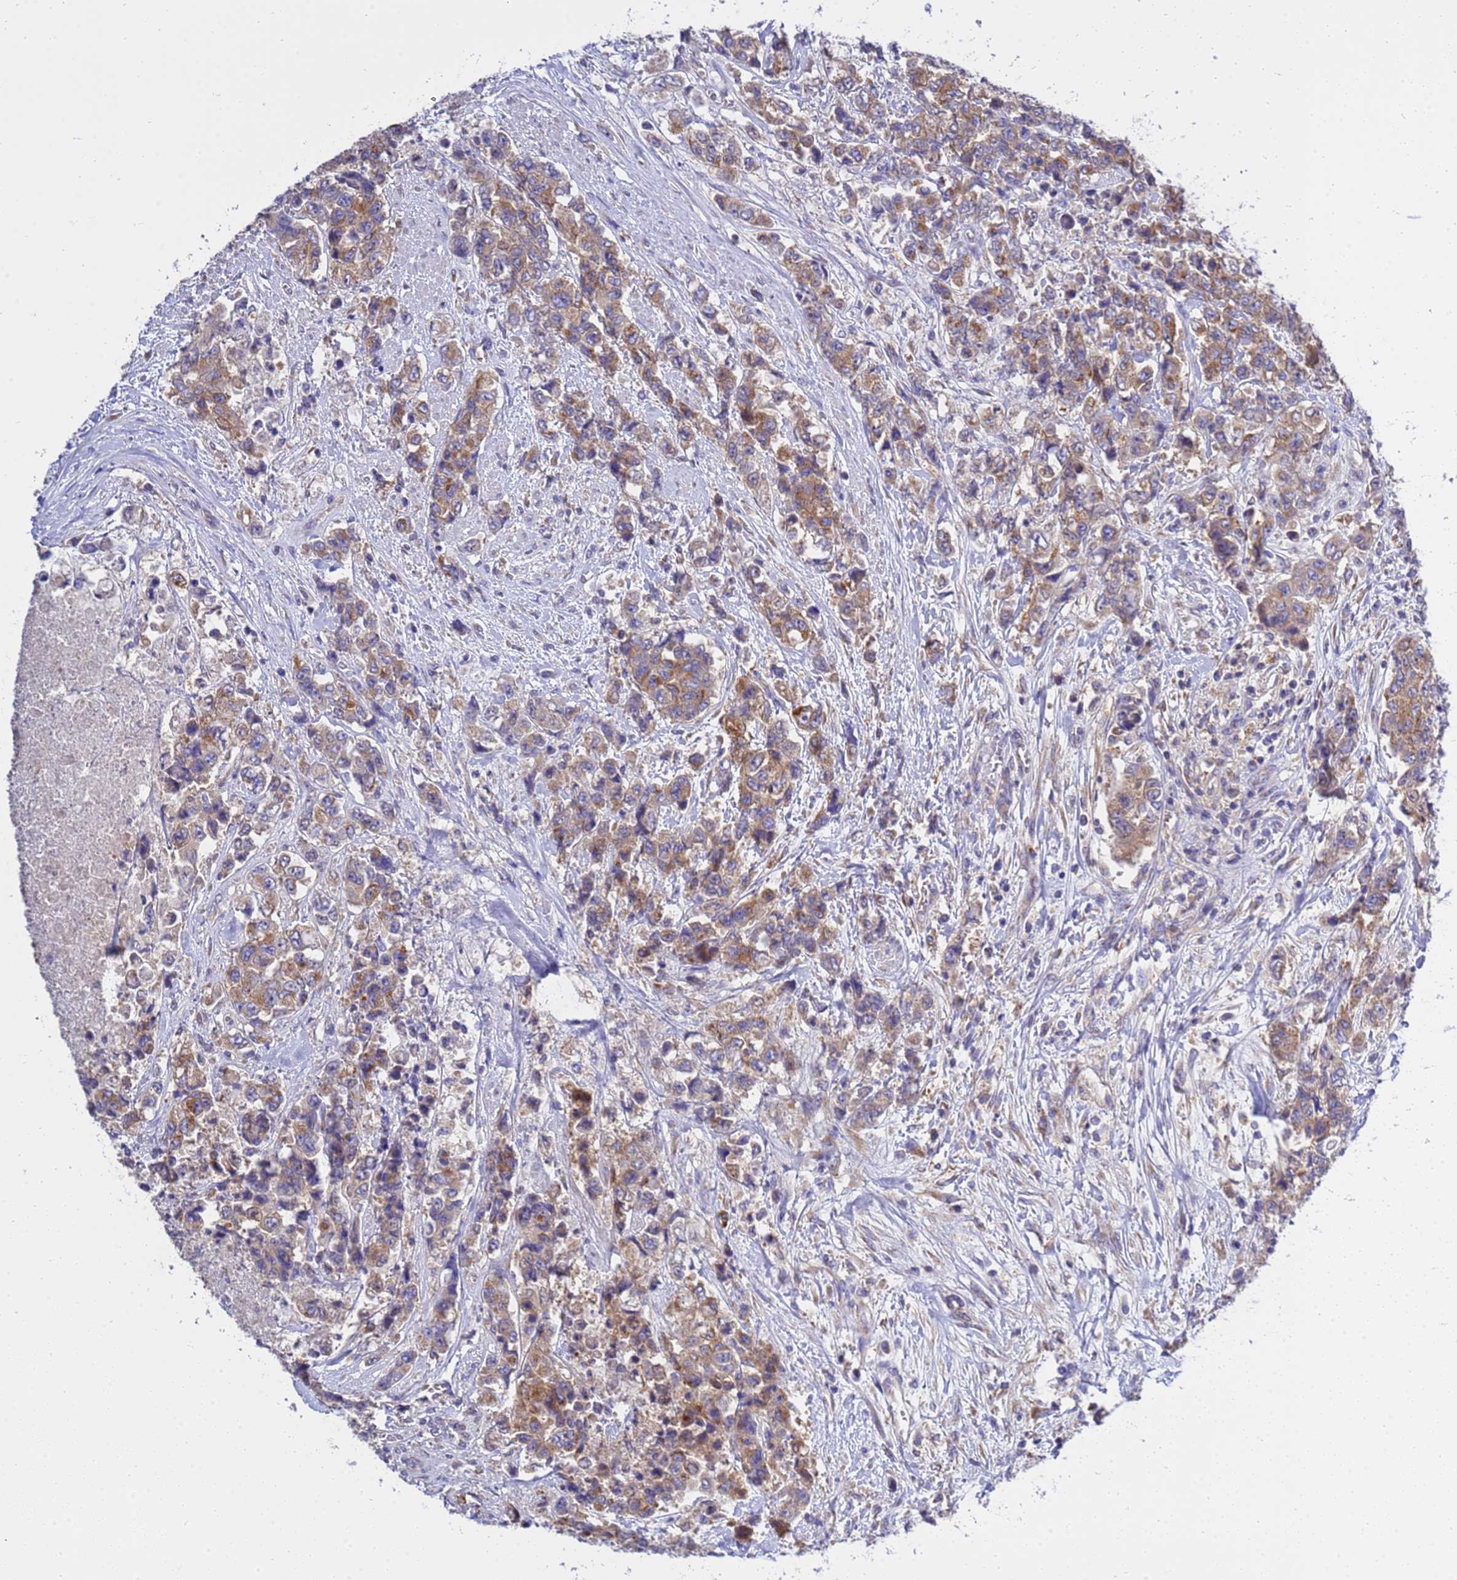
{"staining": {"intensity": "moderate", "quantity": ">75%", "location": "cytoplasmic/membranous"}, "tissue": "urothelial cancer", "cell_type": "Tumor cells", "image_type": "cancer", "snomed": [{"axis": "morphology", "description": "Urothelial carcinoma, High grade"}, {"axis": "topography", "description": "Urinary bladder"}], "caption": "Human urothelial carcinoma (high-grade) stained with a protein marker demonstrates moderate staining in tumor cells.", "gene": "ANAPC1", "patient": {"sex": "female", "age": 78}}